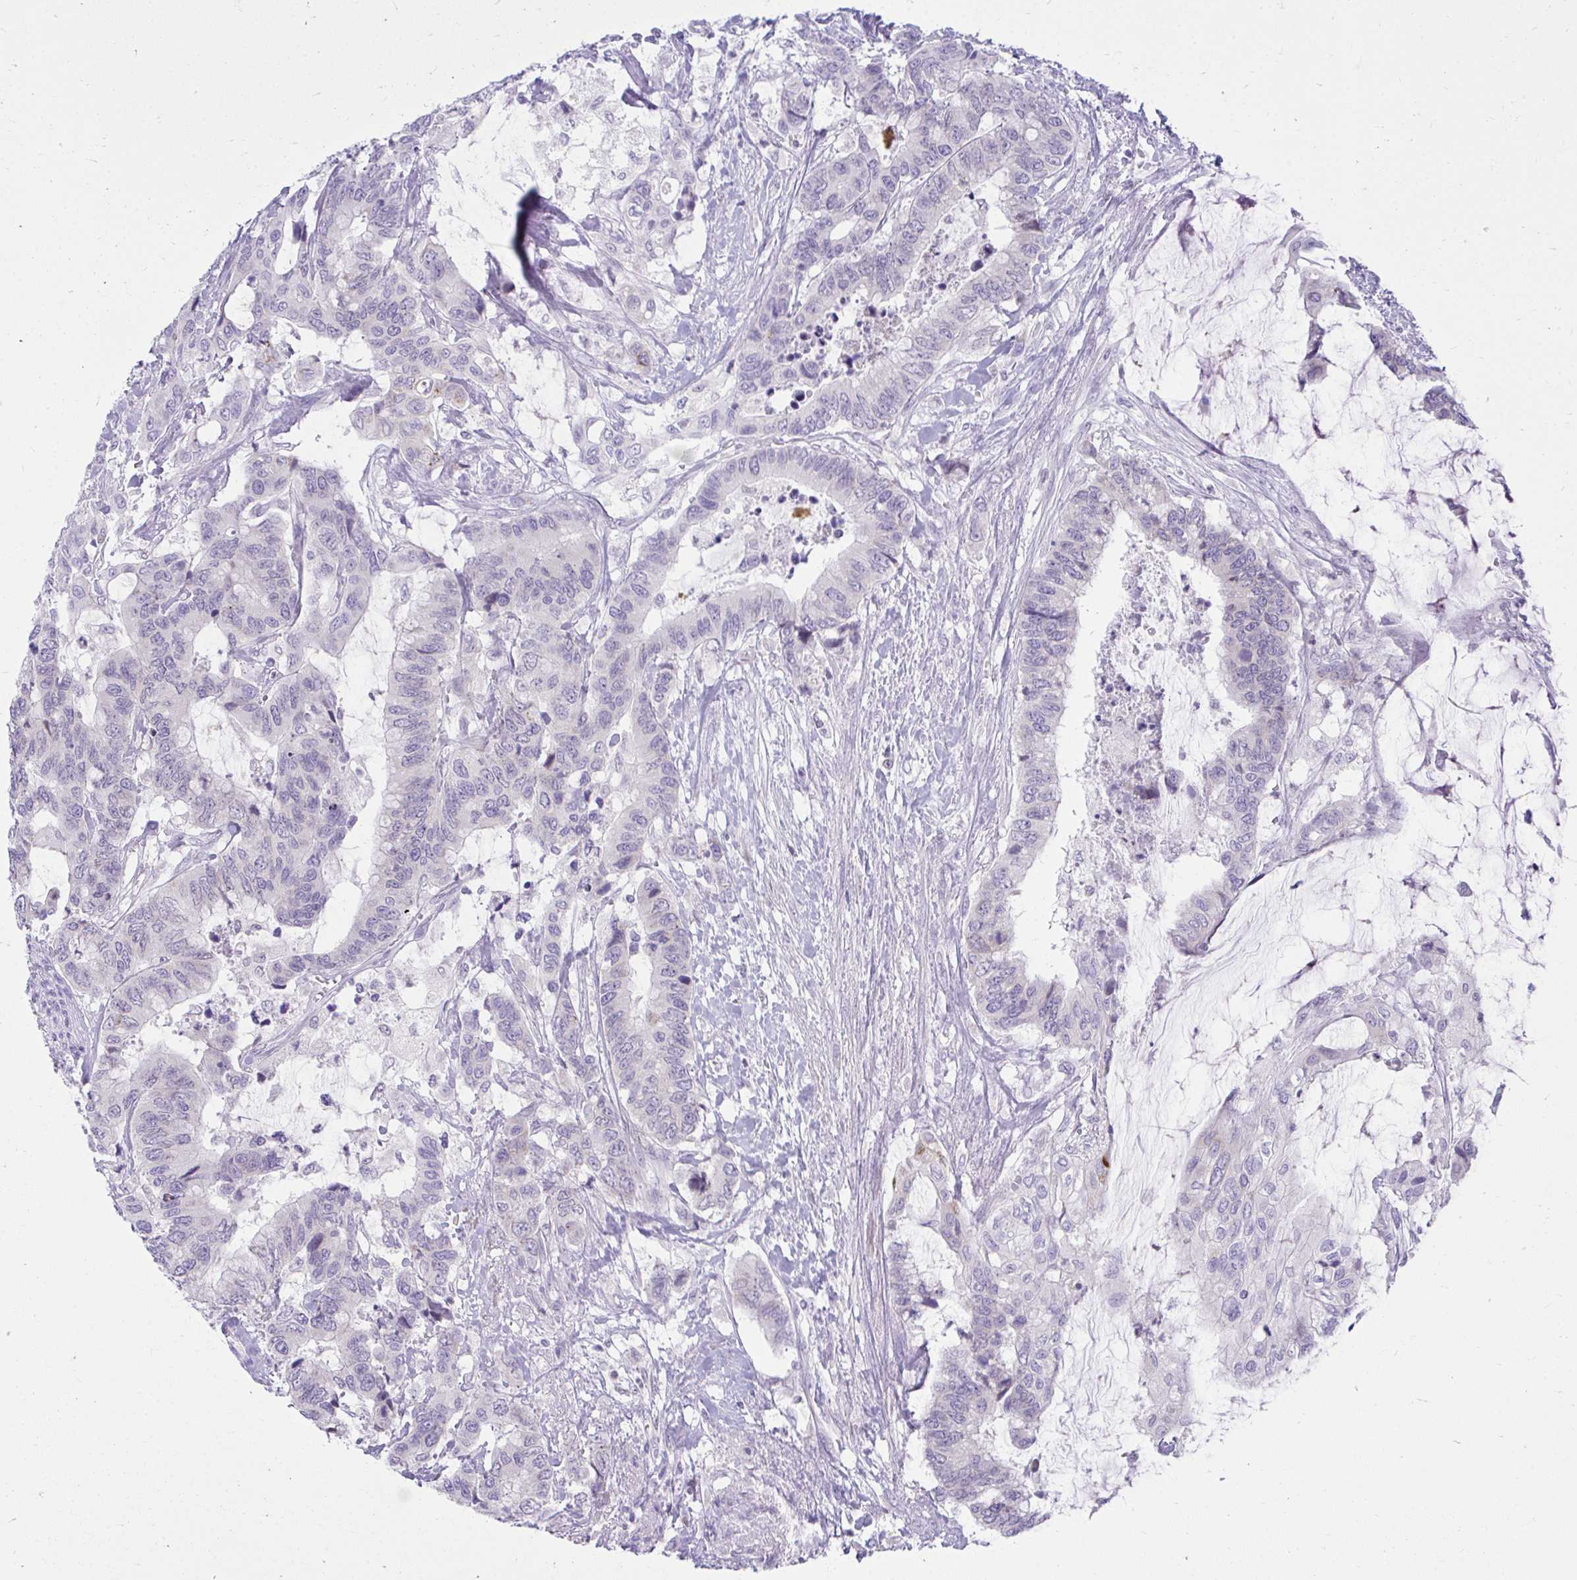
{"staining": {"intensity": "negative", "quantity": "none", "location": "none"}, "tissue": "colorectal cancer", "cell_type": "Tumor cells", "image_type": "cancer", "snomed": [{"axis": "morphology", "description": "Adenocarcinoma, NOS"}, {"axis": "topography", "description": "Rectum"}], "caption": "An IHC histopathology image of colorectal cancer (adenocarcinoma) is shown. There is no staining in tumor cells of colorectal cancer (adenocarcinoma).", "gene": "OR7A5", "patient": {"sex": "female", "age": 59}}